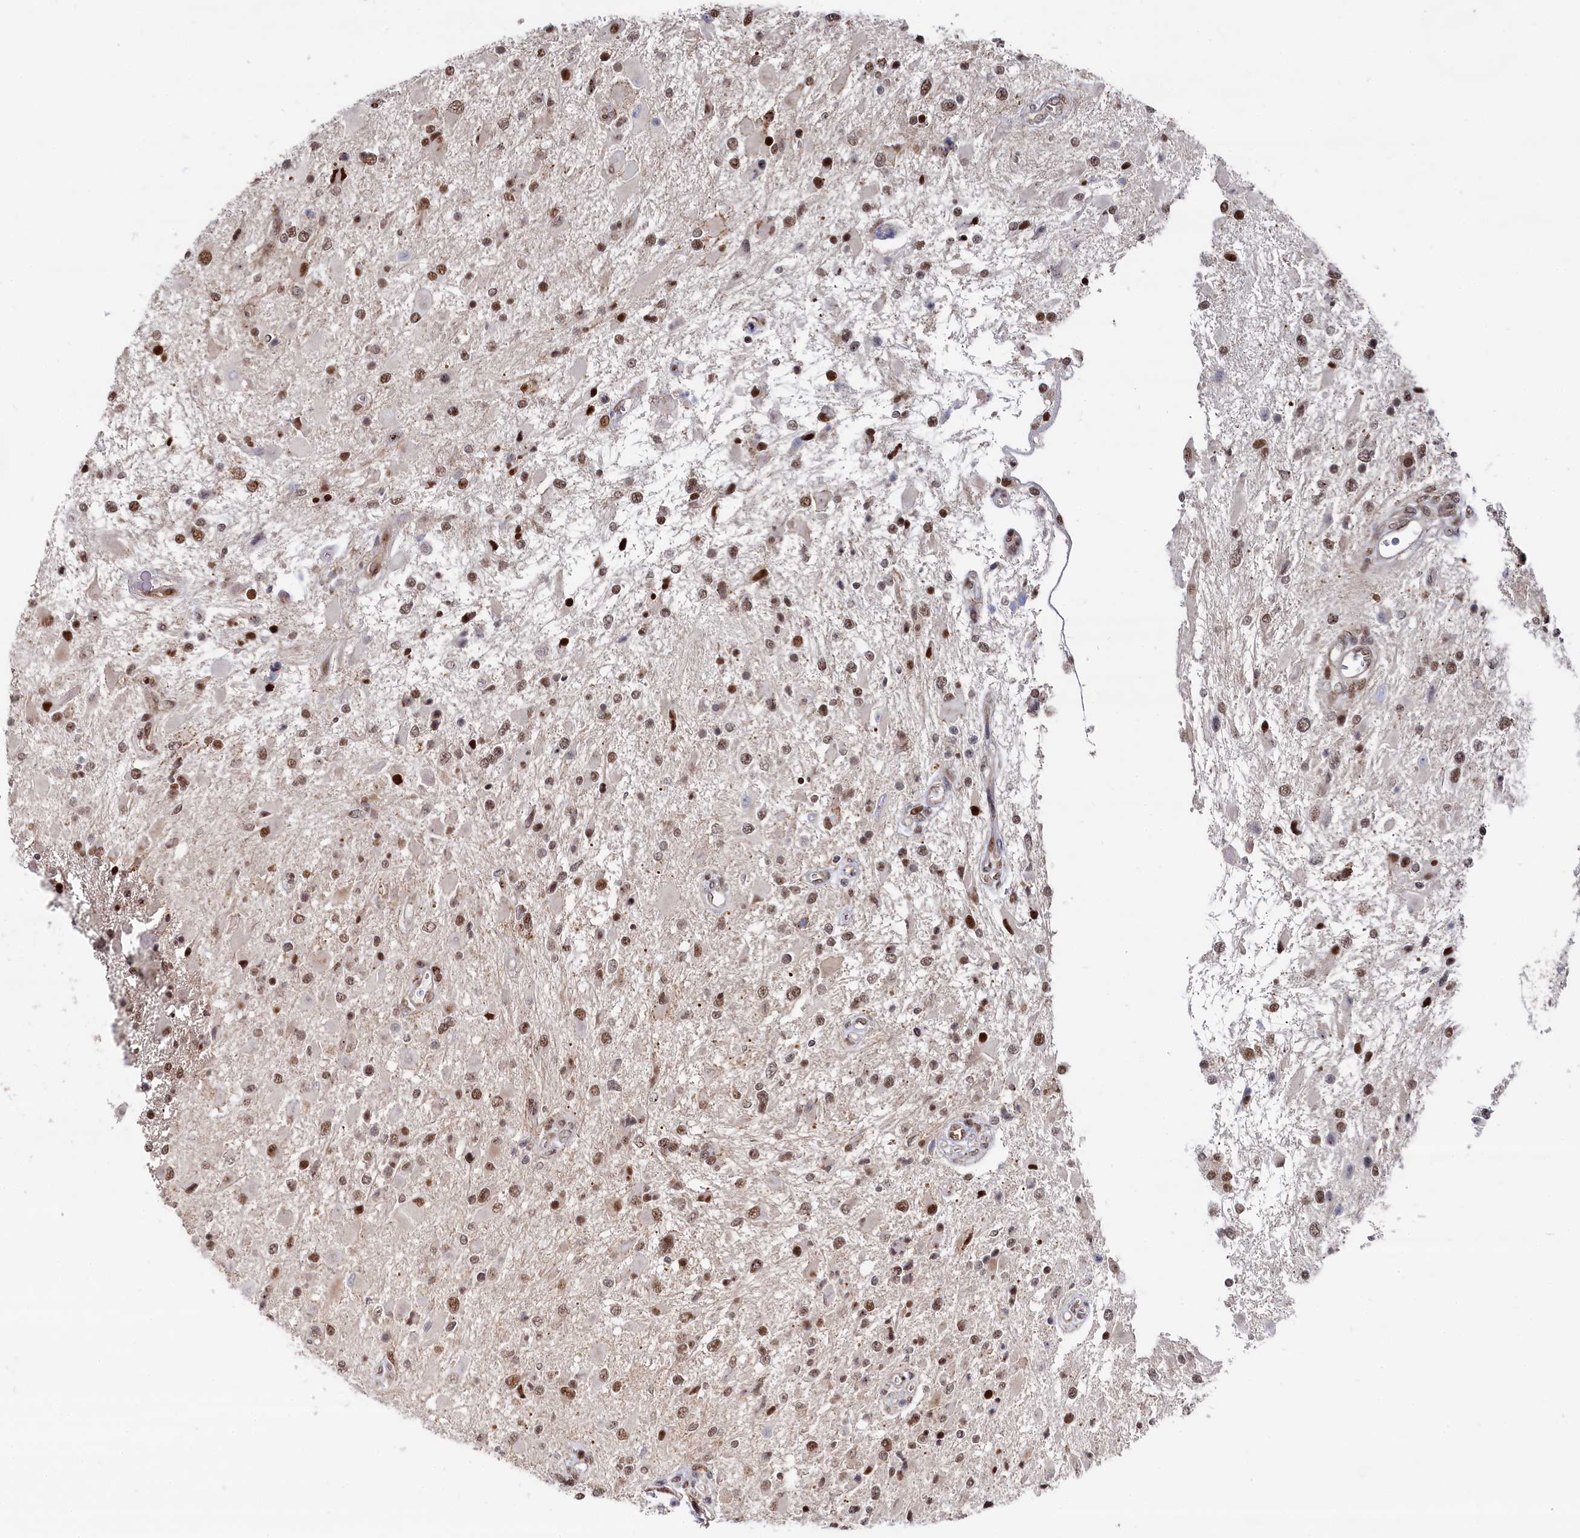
{"staining": {"intensity": "moderate", "quantity": ">75%", "location": "nuclear"}, "tissue": "glioma", "cell_type": "Tumor cells", "image_type": "cancer", "snomed": [{"axis": "morphology", "description": "Glioma, malignant, High grade"}, {"axis": "topography", "description": "Brain"}], "caption": "High-magnification brightfield microscopy of glioma stained with DAB (brown) and counterstained with hematoxylin (blue). tumor cells exhibit moderate nuclear positivity is present in approximately>75% of cells.", "gene": "BUB3", "patient": {"sex": "male", "age": 53}}